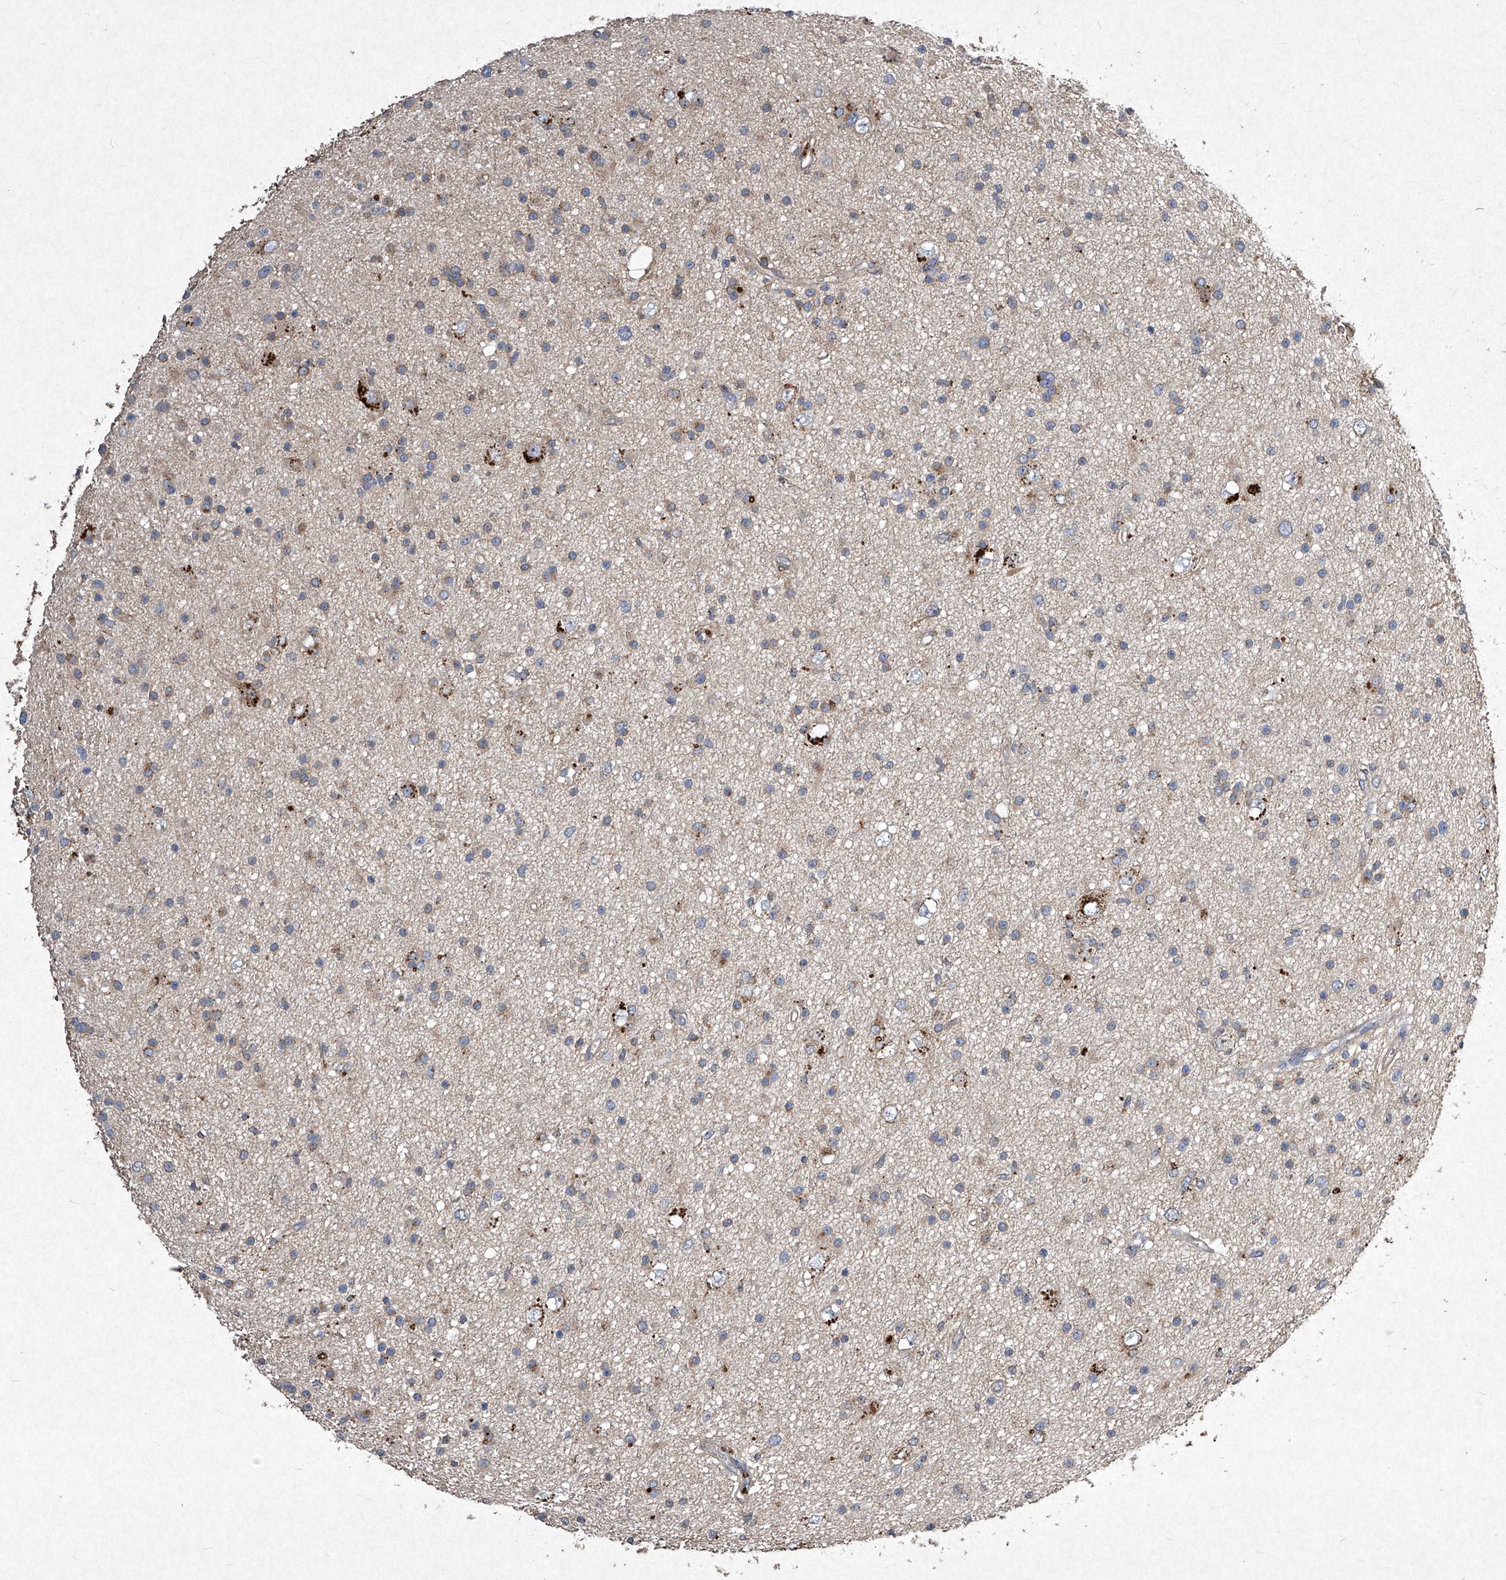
{"staining": {"intensity": "moderate", "quantity": "25%-75%", "location": "cytoplasmic/membranous"}, "tissue": "glioma", "cell_type": "Tumor cells", "image_type": "cancer", "snomed": [{"axis": "morphology", "description": "Glioma, malignant, Low grade"}, {"axis": "topography", "description": "Cerebral cortex"}], "caption": "Immunohistochemistry (IHC) micrograph of neoplastic tissue: glioma stained using immunohistochemistry reveals medium levels of moderate protein expression localized specifically in the cytoplasmic/membranous of tumor cells, appearing as a cytoplasmic/membranous brown color.", "gene": "MED16", "patient": {"sex": "female", "age": 39}}